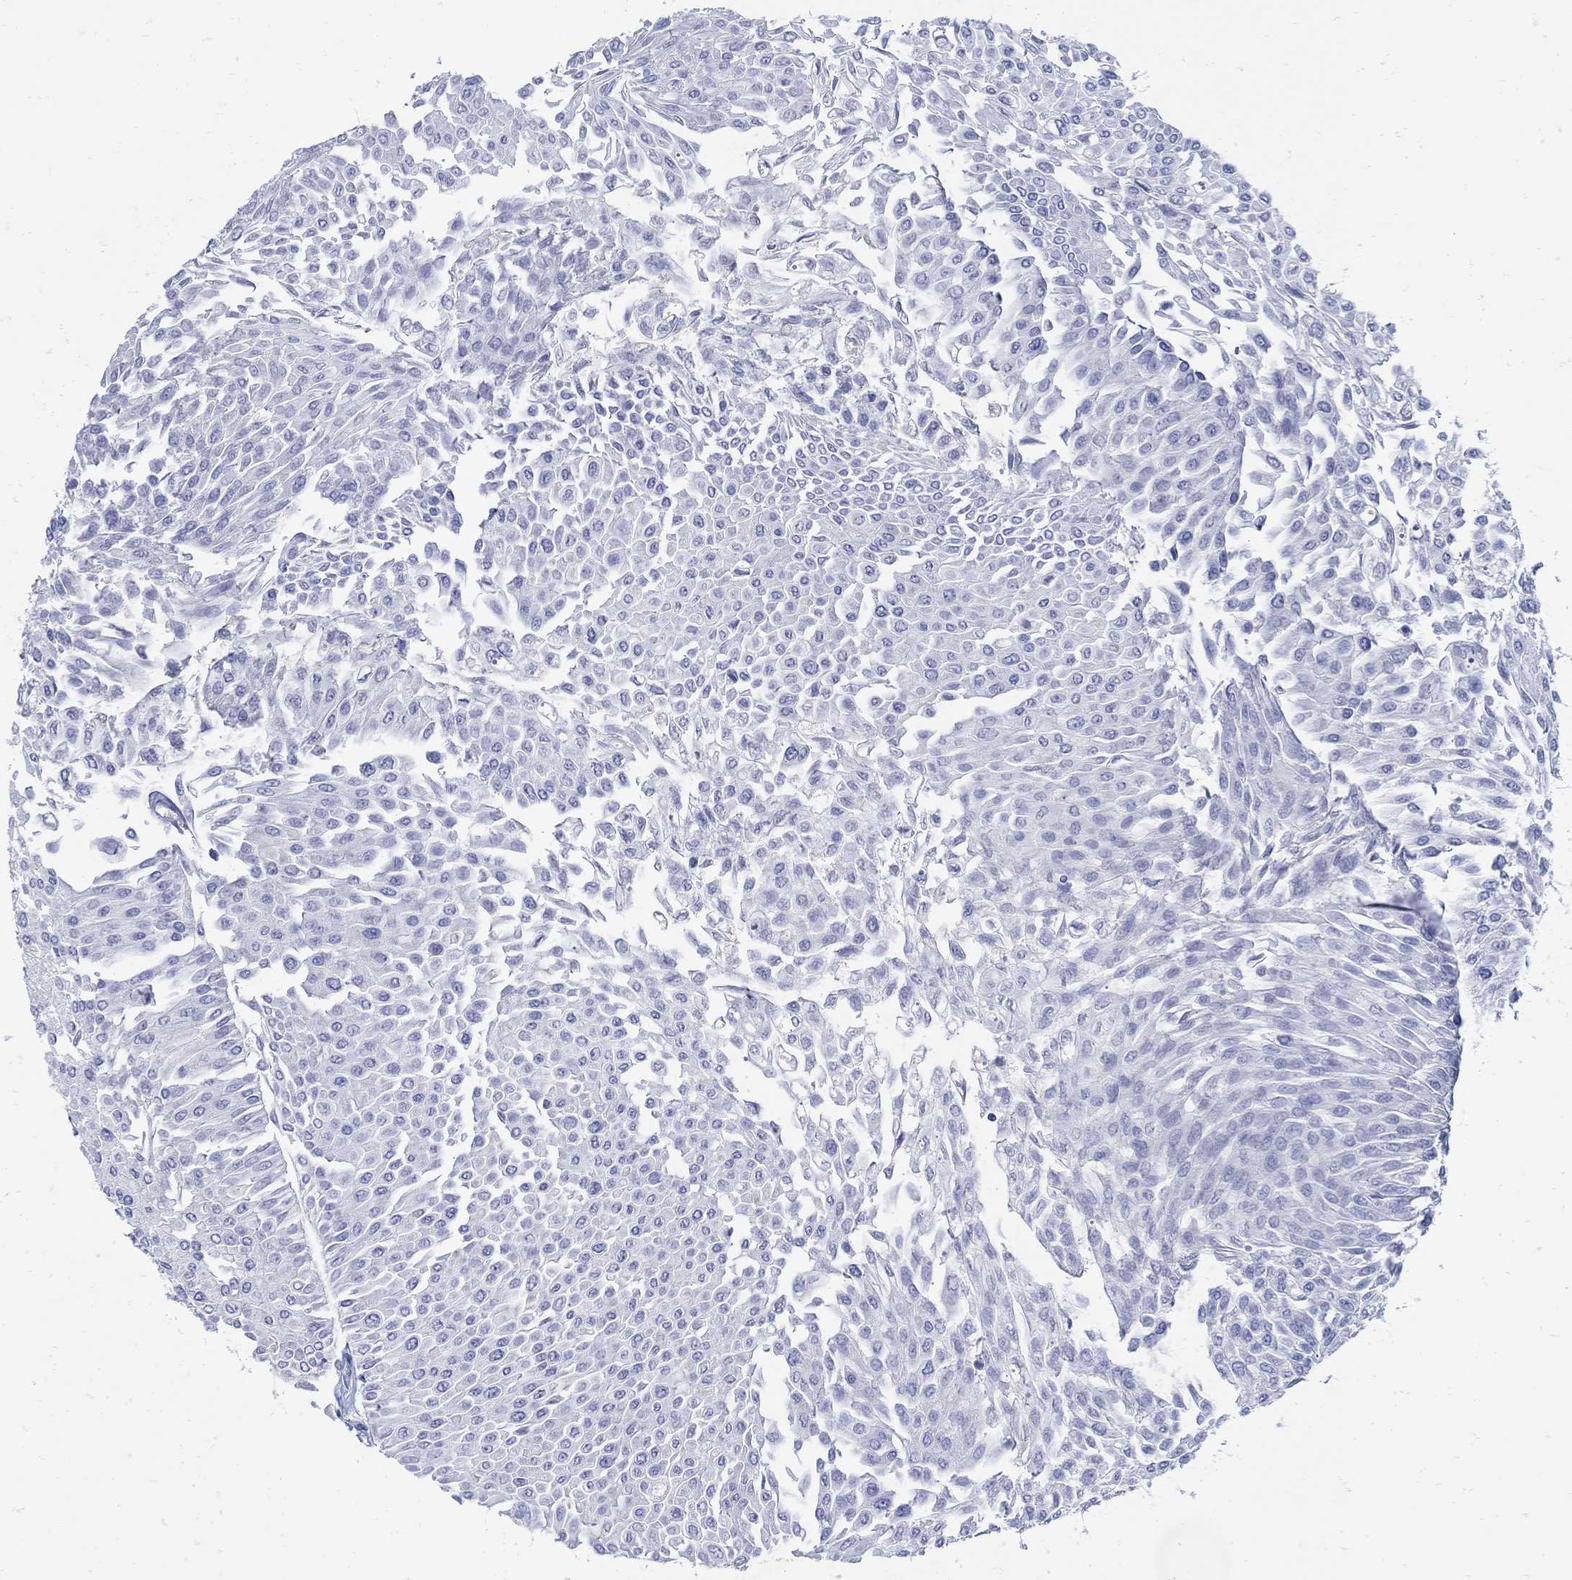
{"staining": {"intensity": "negative", "quantity": "none", "location": "none"}, "tissue": "urothelial cancer", "cell_type": "Tumor cells", "image_type": "cancer", "snomed": [{"axis": "morphology", "description": "Urothelial carcinoma, Low grade"}, {"axis": "topography", "description": "Urinary bladder"}], "caption": "Micrograph shows no significant protein staining in tumor cells of urothelial cancer.", "gene": "NOS1", "patient": {"sex": "male", "age": 67}}